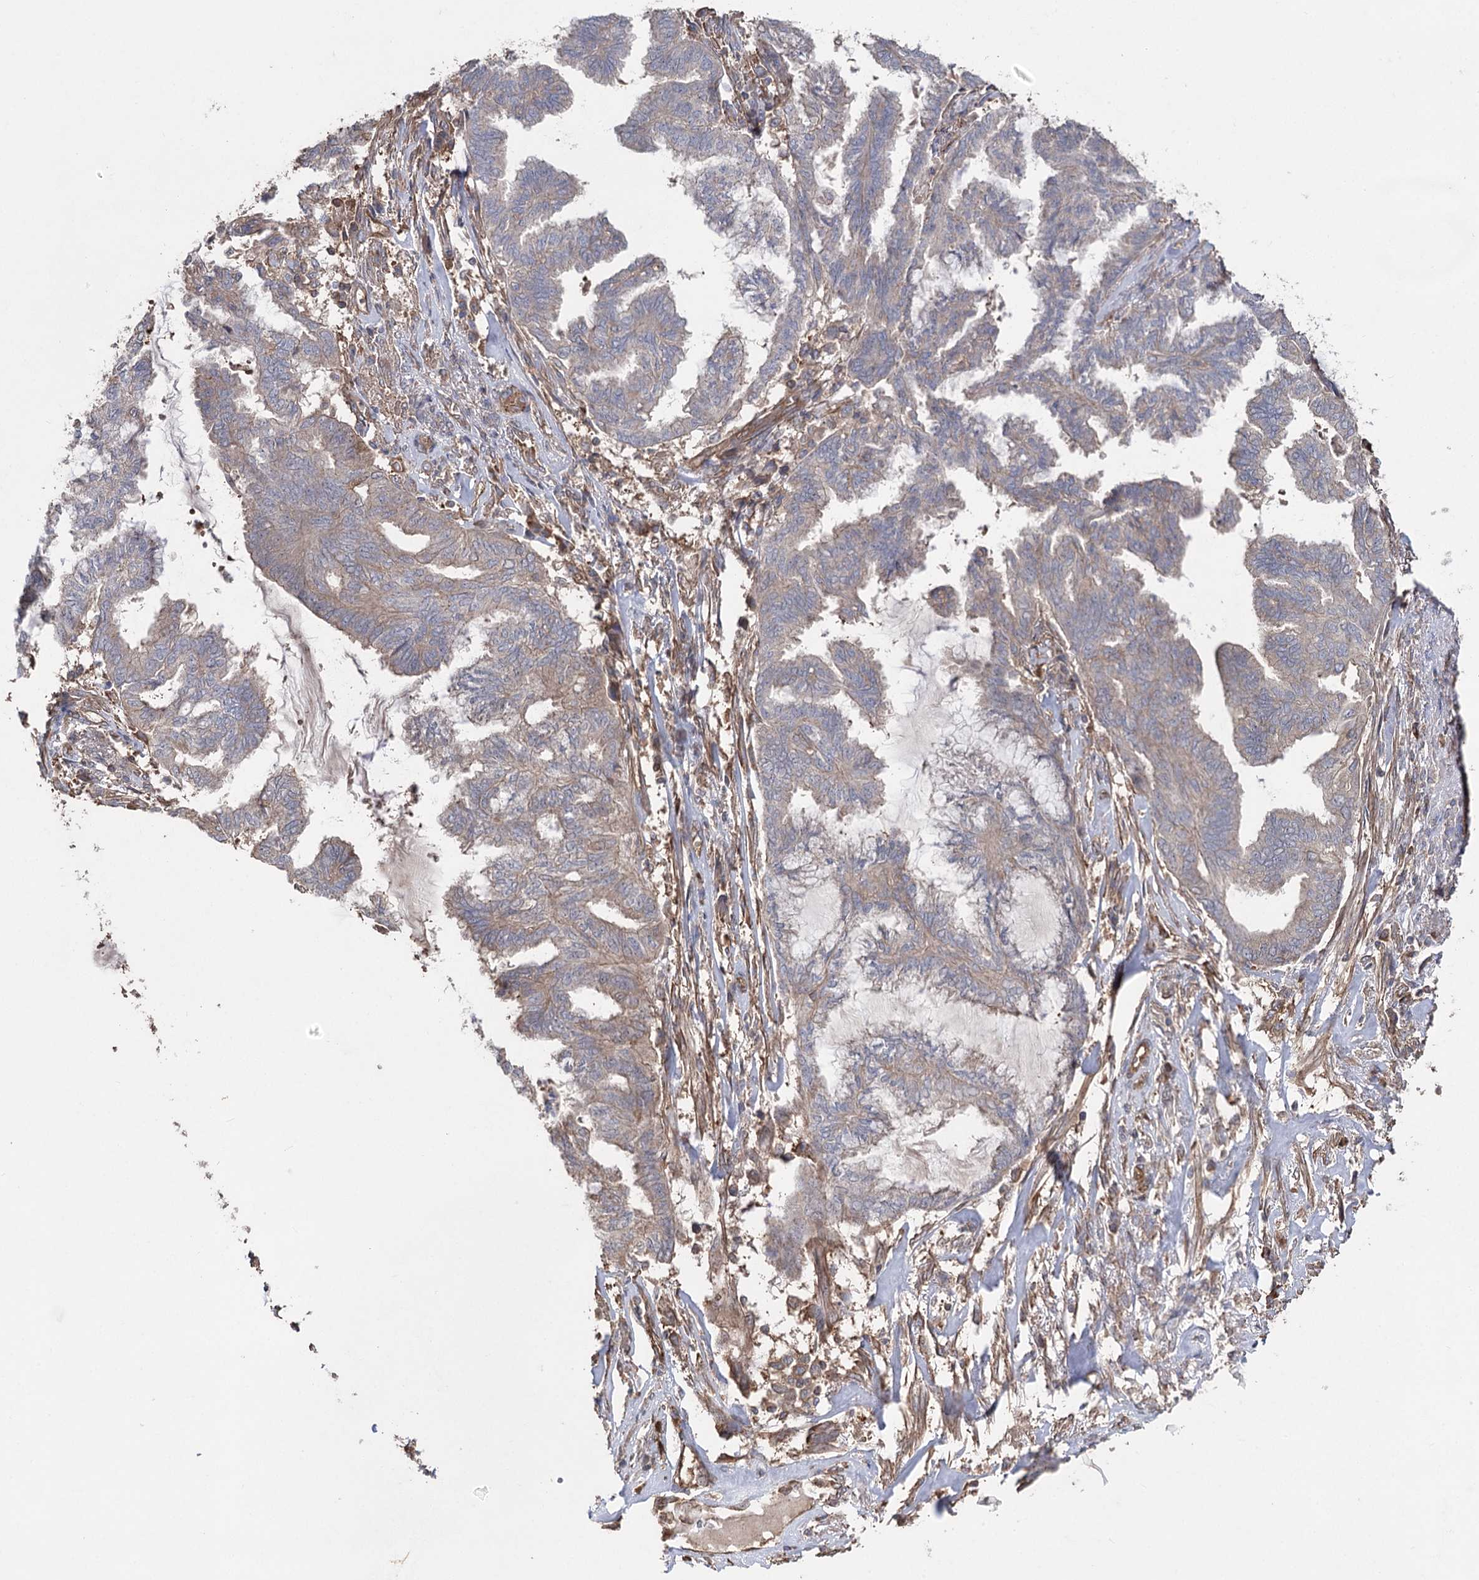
{"staining": {"intensity": "weak", "quantity": ">75%", "location": "cytoplasmic/membranous"}, "tissue": "endometrial cancer", "cell_type": "Tumor cells", "image_type": "cancer", "snomed": [{"axis": "morphology", "description": "Adenocarcinoma, NOS"}, {"axis": "topography", "description": "Endometrium"}], "caption": "Protein staining of endometrial adenocarcinoma tissue exhibits weak cytoplasmic/membranous positivity in about >75% of tumor cells.", "gene": "LARS2", "patient": {"sex": "female", "age": 86}}